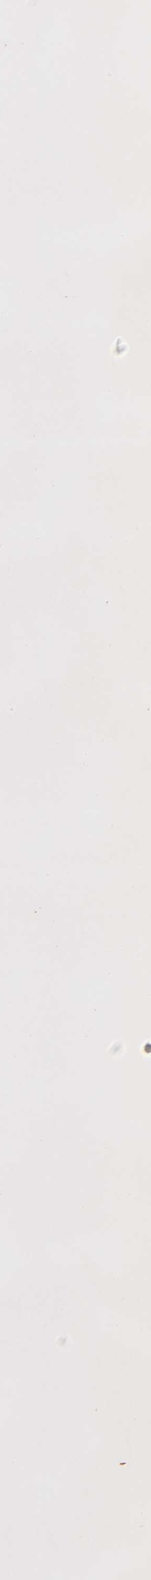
{"staining": {"intensity": "strong", "quantity": ">75%", "location": "cytoplasmic/membranous,nuclear"}, "tissue": "duodenum", "cell_type": "Glandular cells", "image_type": "normal", "snomed": [{"axis": "morphology", "description": "Normal tissue, NOS"}, {"axis": "topography", "description": "Duodenum"}], "caption": "Immunohistochemistry image of normal duodenum: duodenum stained using immunohistochemistry exhibits high levels of strong protein expression localized specifically in the cytoplasmic/membranous,nuclear of glandular cells, appearing as a cytoplasmic/membranous,nuclear brown color.", "gene": "TBL1X", "patient": {"sex": "male", "age": 66}}